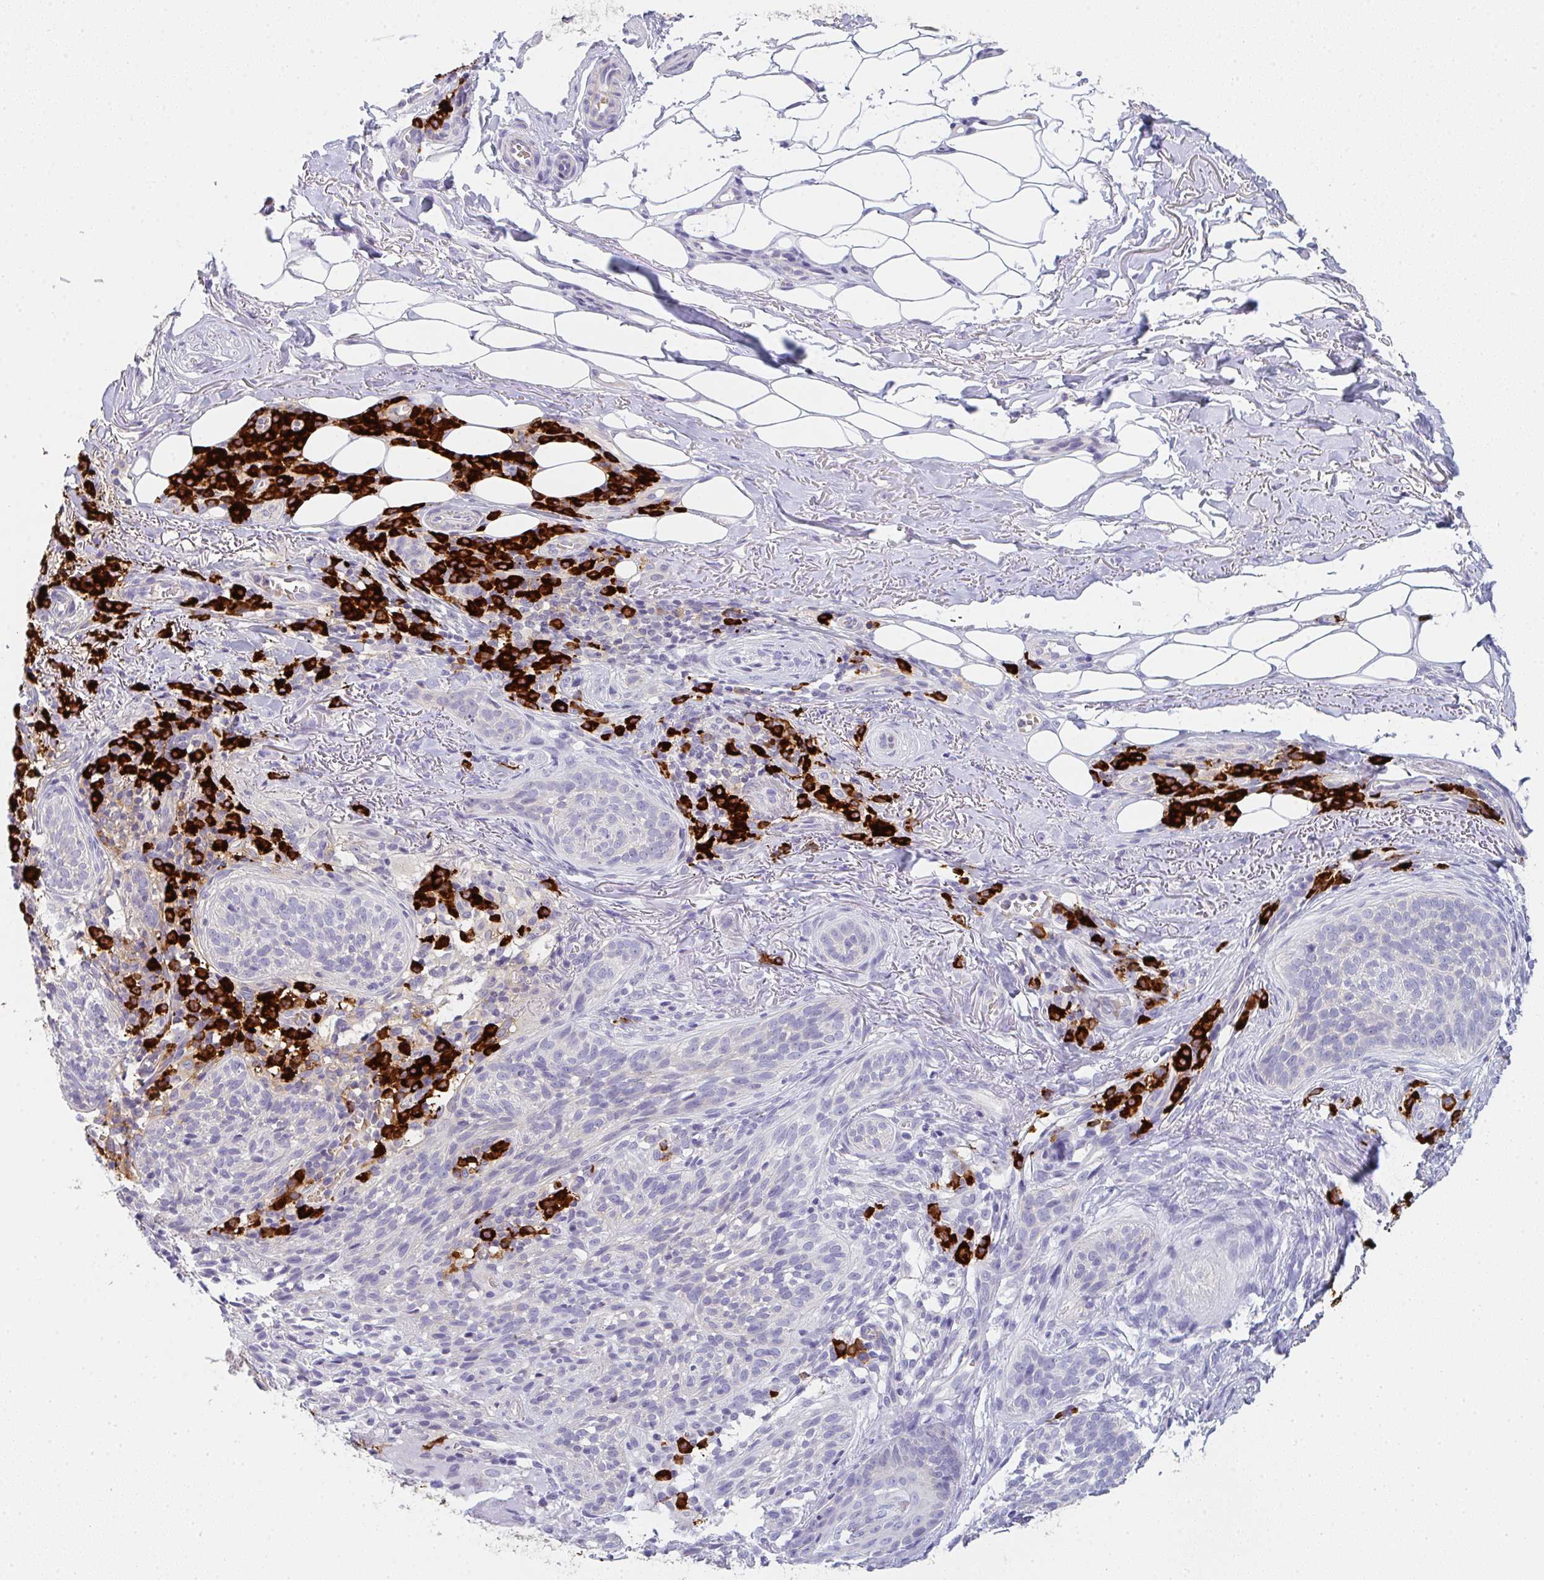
{"staining": {"intensity": "negative", "quantity": "none", "location": "none"}, "tissue": "skin cancer", "cell_type": "Tumor cells", "image_type": "cancer", "snomed": [{"axis": "morphology", "description": "Basal cell carcinoma"}, {"axis": "topography", "description": "Skin"}, {"axis": "topography", "description": "Skin of head"}], "caption": "Immunohistochemistry photomicrograph of neoplastic tissue: human skin cancer (basal cell carcinoma) stained with DAB reveals no significant protein positivity in tumor cells.", "gene": "CACNA1S", "patient": {"sex": "male", "age": 62}}